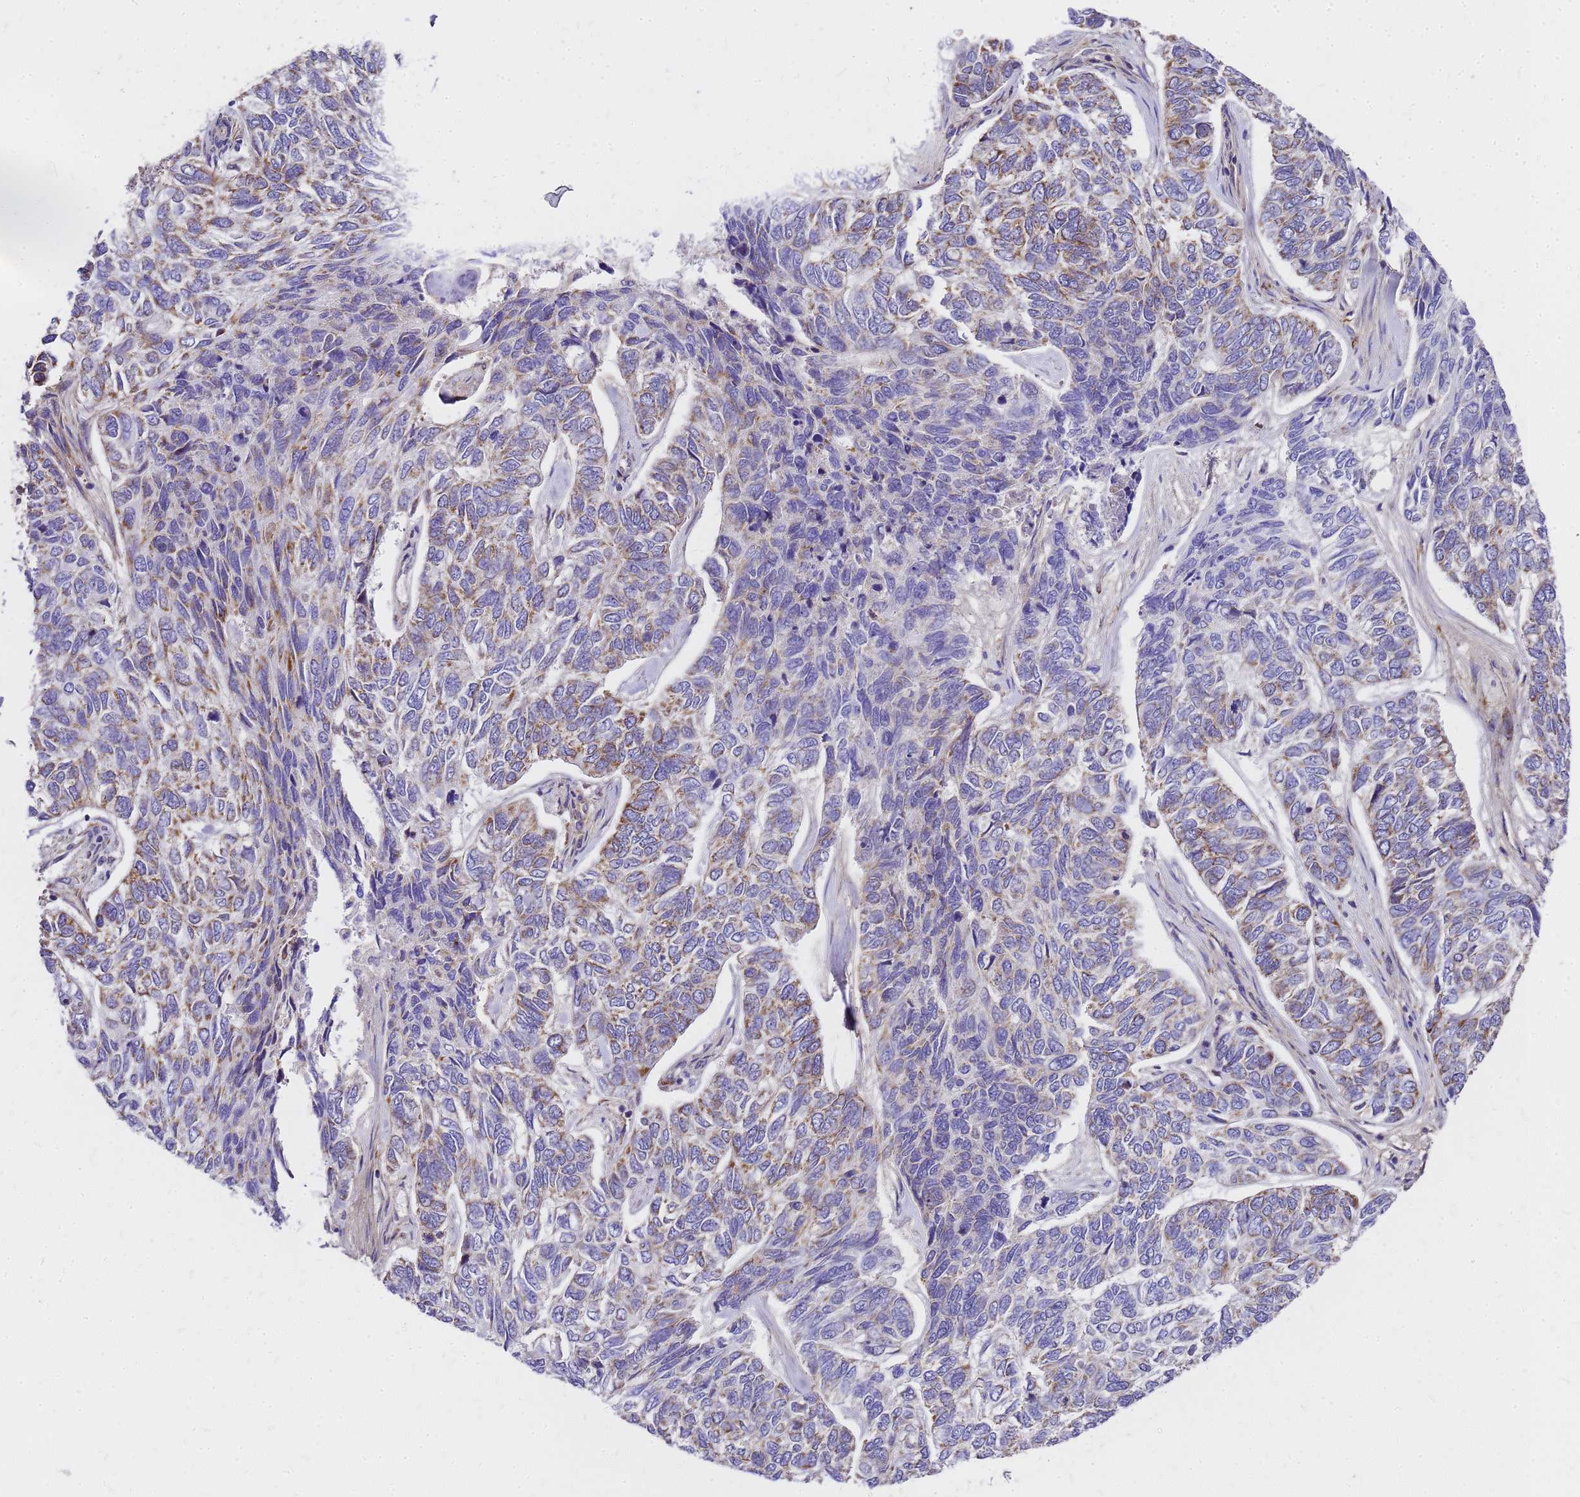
{"staining": {"intensity": "weak", "quantity": "25%-75%", "location": "cytoplasmic/membranous"}, "tissue": "skin cancer", "cell_type": "Tumor cells", "image_type": "cancer", "snomed": [{"axis": "morphology", "description": "Basal cell carcinoma"}, {"axis": "topography", "description": "Skin"}], "caption": "Brown immunohistochemical staining in human skin cancer demonstrates weak cytoplasmic/membranous expression in approximately 25%-75% of tumor cells.", "gene": "MRPS26", "patient": {"sex": "female", "age": 65}}